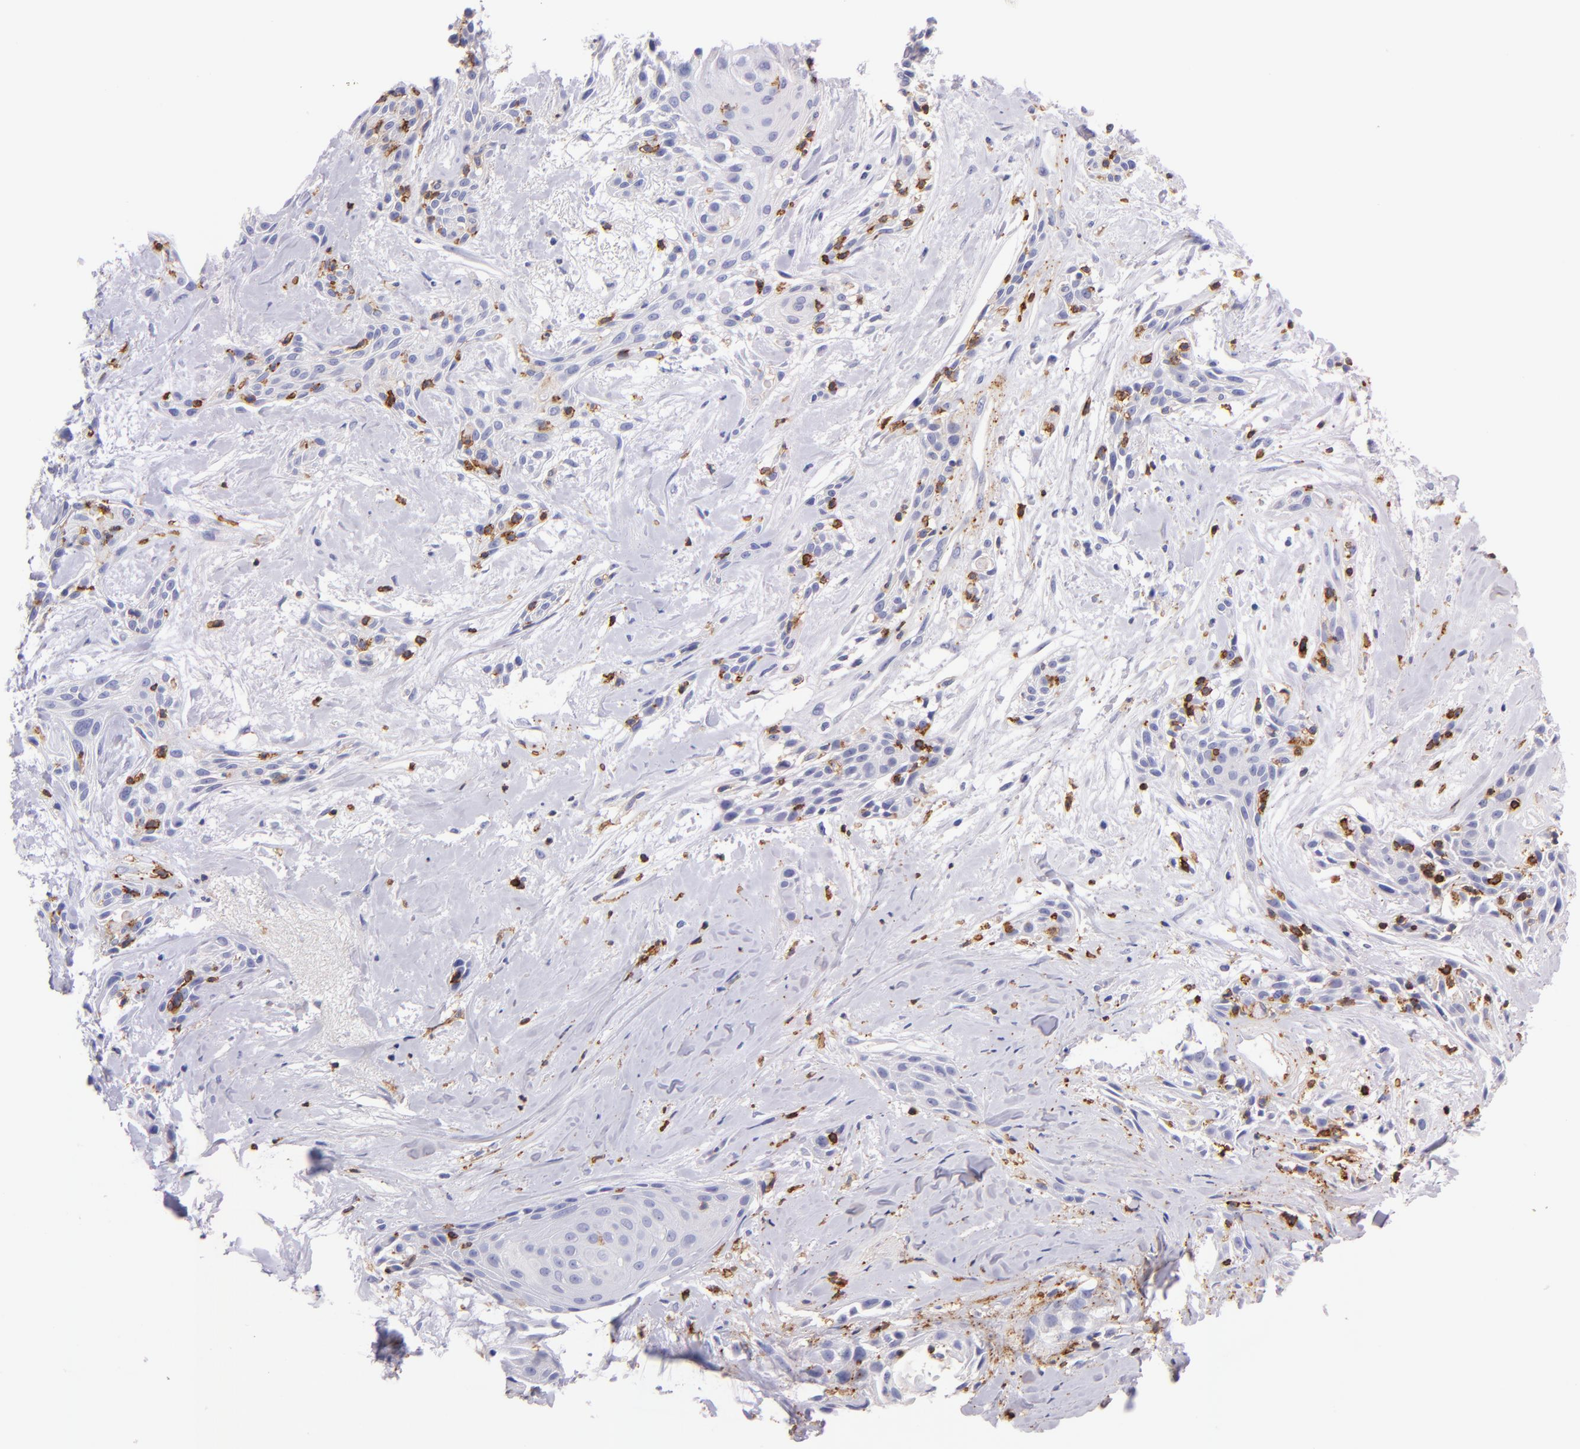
{"staining": {"intensity": "negative", "quantity": "none", "location": "none"}, "tissue": "skin cancer", "cell_type": "Tumor cells", "image_type": "cancer", "snomed": [{"axis": "morphology", "description": "Squamous cell carcinoma, NOS"}, {"axis": "topography", "description": "Skin"}, {"axis": "topography", "description": "Anal"}], "caption": "The photomicrograph exhibits no staining of tumor cells in skin cancer. (DAB IHC visualized using brightfield microscopy, high magnification).", "gene": "SPN", "patient": {"sex": "male", "age": 64}}